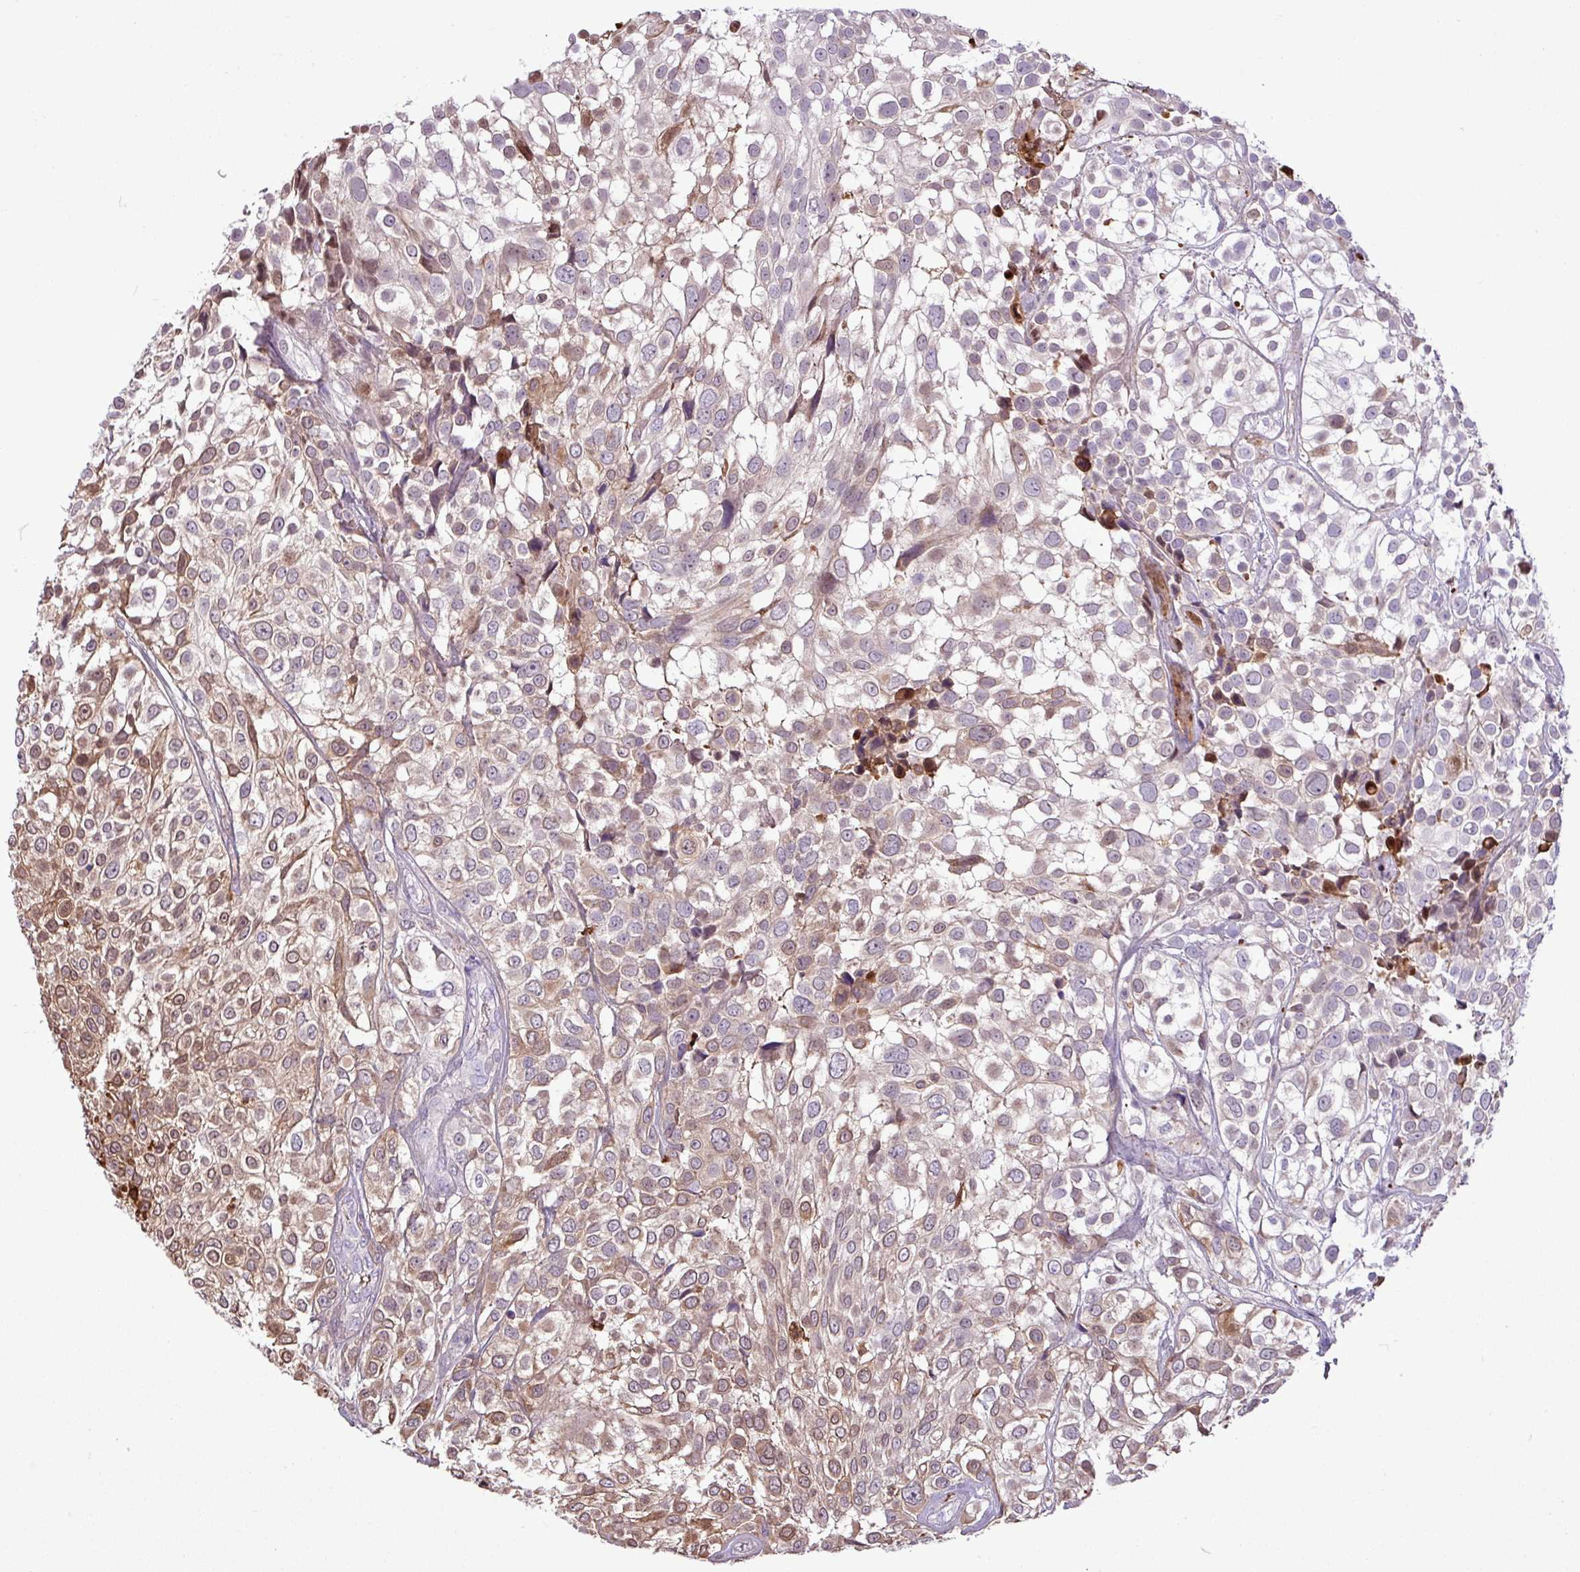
{"staining": {"intensity": "moderate", "quantity": "25%-75%", "location": "cytoplasmic/membranous"}, "tissue": "urothelial cancer", "cell_type": "Tumor cells", "image_type": "cancer", "snomed": [{"axis": "morphology", "description": "Urothelial carcinoma, High grade"}, {"axis": "topography", "description": "Urinary bladder"}], "caption": "A brown stain shows moderate cytoplasmic/membranous positivity of a protein in human high-grade urothelial carcinoma tumor cells. (Stains: DAB (3,3'-diaminobenzidine) in brown, nuclei in blue, Microscopy: brightfield microscopy at high magnification).", "gene": "ZSCAN5A", "patient": {"sex": "male", "age": 56}}